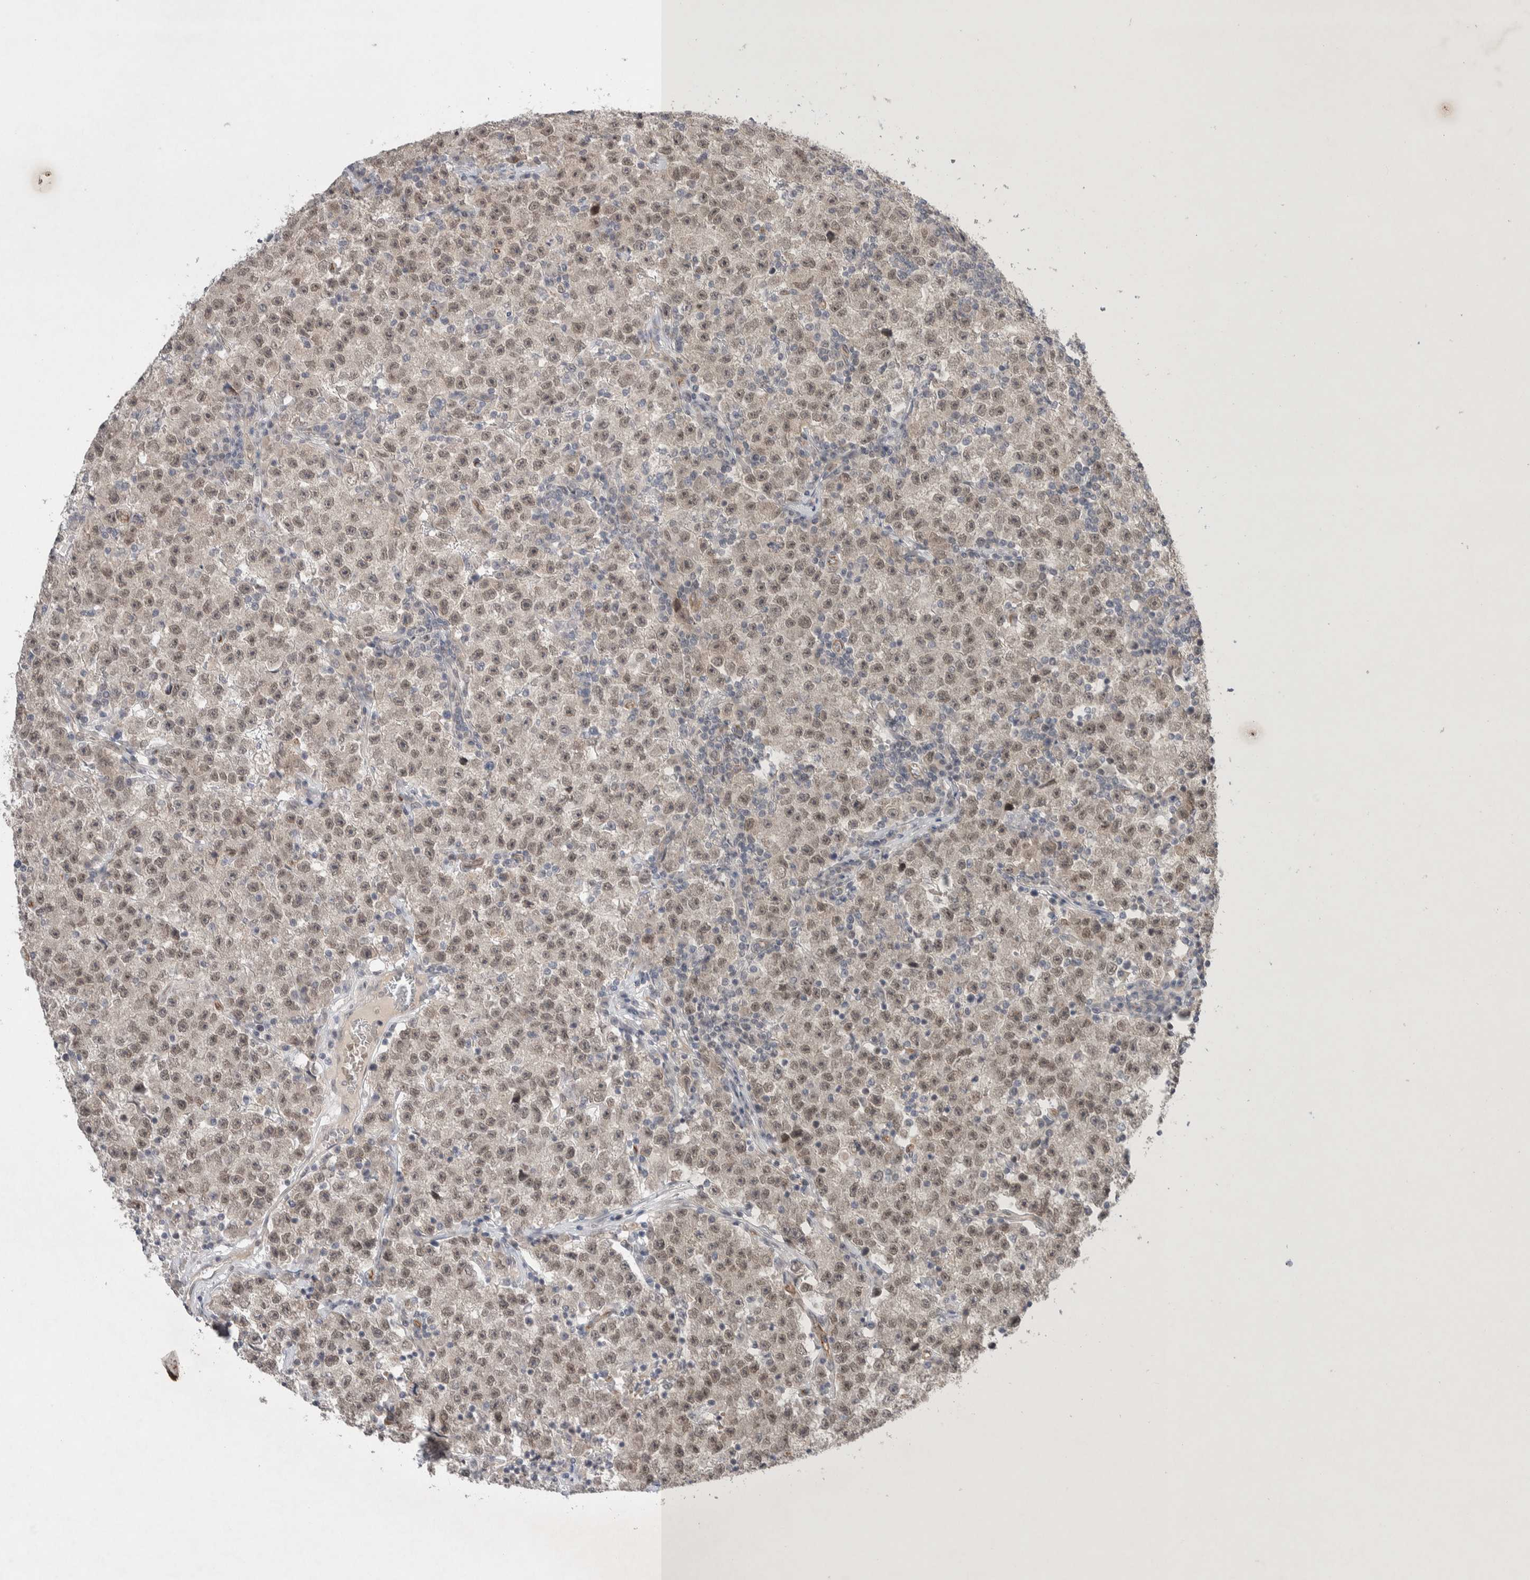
{"staining": {"intensity": "weak", "quantity": ">75%", "location": "nuclear"}, "tissue": "testis cancer", "cell_type": "Tumor cells", "image_type": "cancer", "snomed": [{"axis": "morphology", "description": "Seminoma, NOS"}, {"axis": "topography", "description": "Testis"}], "caption": "Immunohistochemistry (IHC) photomicrograph of neoplastic tissue: human testis cancer (seminoma) stained using immunohistochemistry (IHC) displays low levels of weak protein expression localized specifically in the nuclear of tumor cells, appearing as a nuclear brown color.", "gene": "ZNF704", "patient": {"sex": "male", "age": 22}}